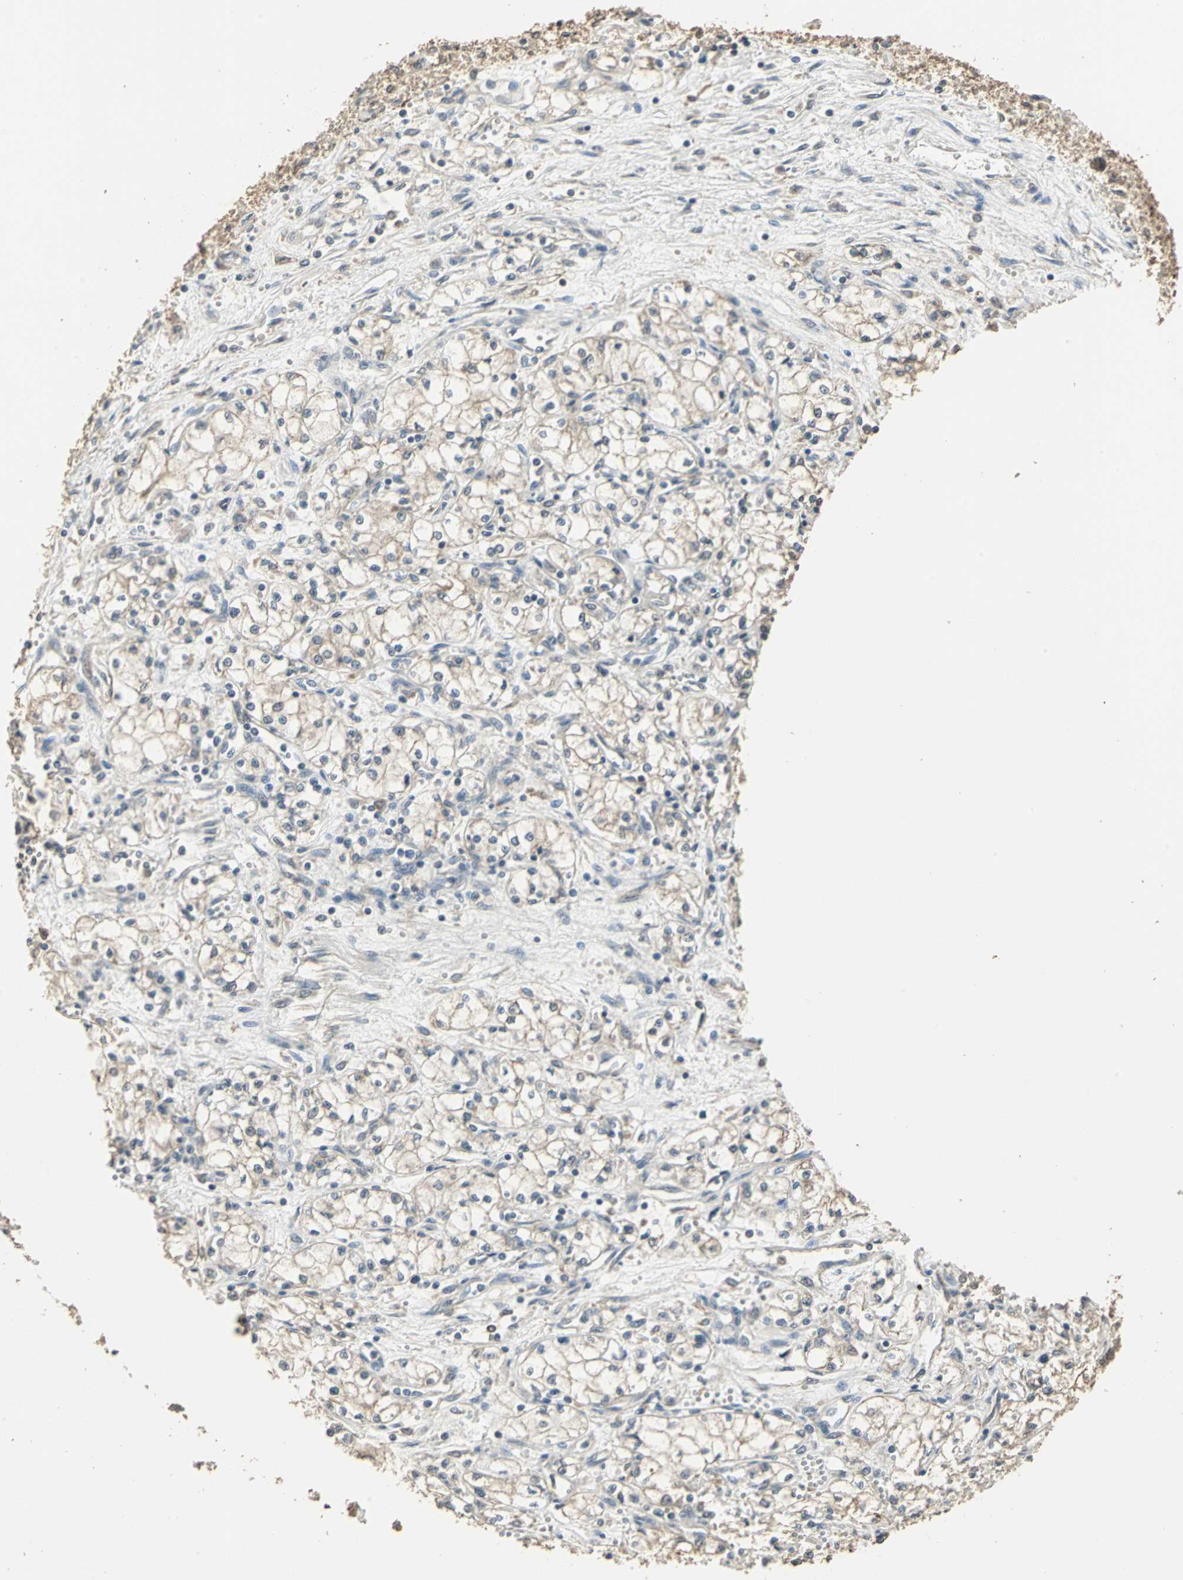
{"staining": {"intensity": "weak", "quantity": "25%-75%", "location": "cytoplasmic/membranous"}, "tissue": "renal cancer", "cell_type": "Tumor cells", "image_type": "cancer", "snomed": [{"axis": "morphology", "description": "Normal tissue, NOS"}, {"axis": "morphology", "description": "Adenocarcinoma, NOS"}, {"axis": "topography", "description": "Kidney"}], "caption": "Human renal cancer stained with a protein marker displays weak staining in tumor cells.", "gene": "UCHL5", "patient": {"sex": "male", "age": 59}}